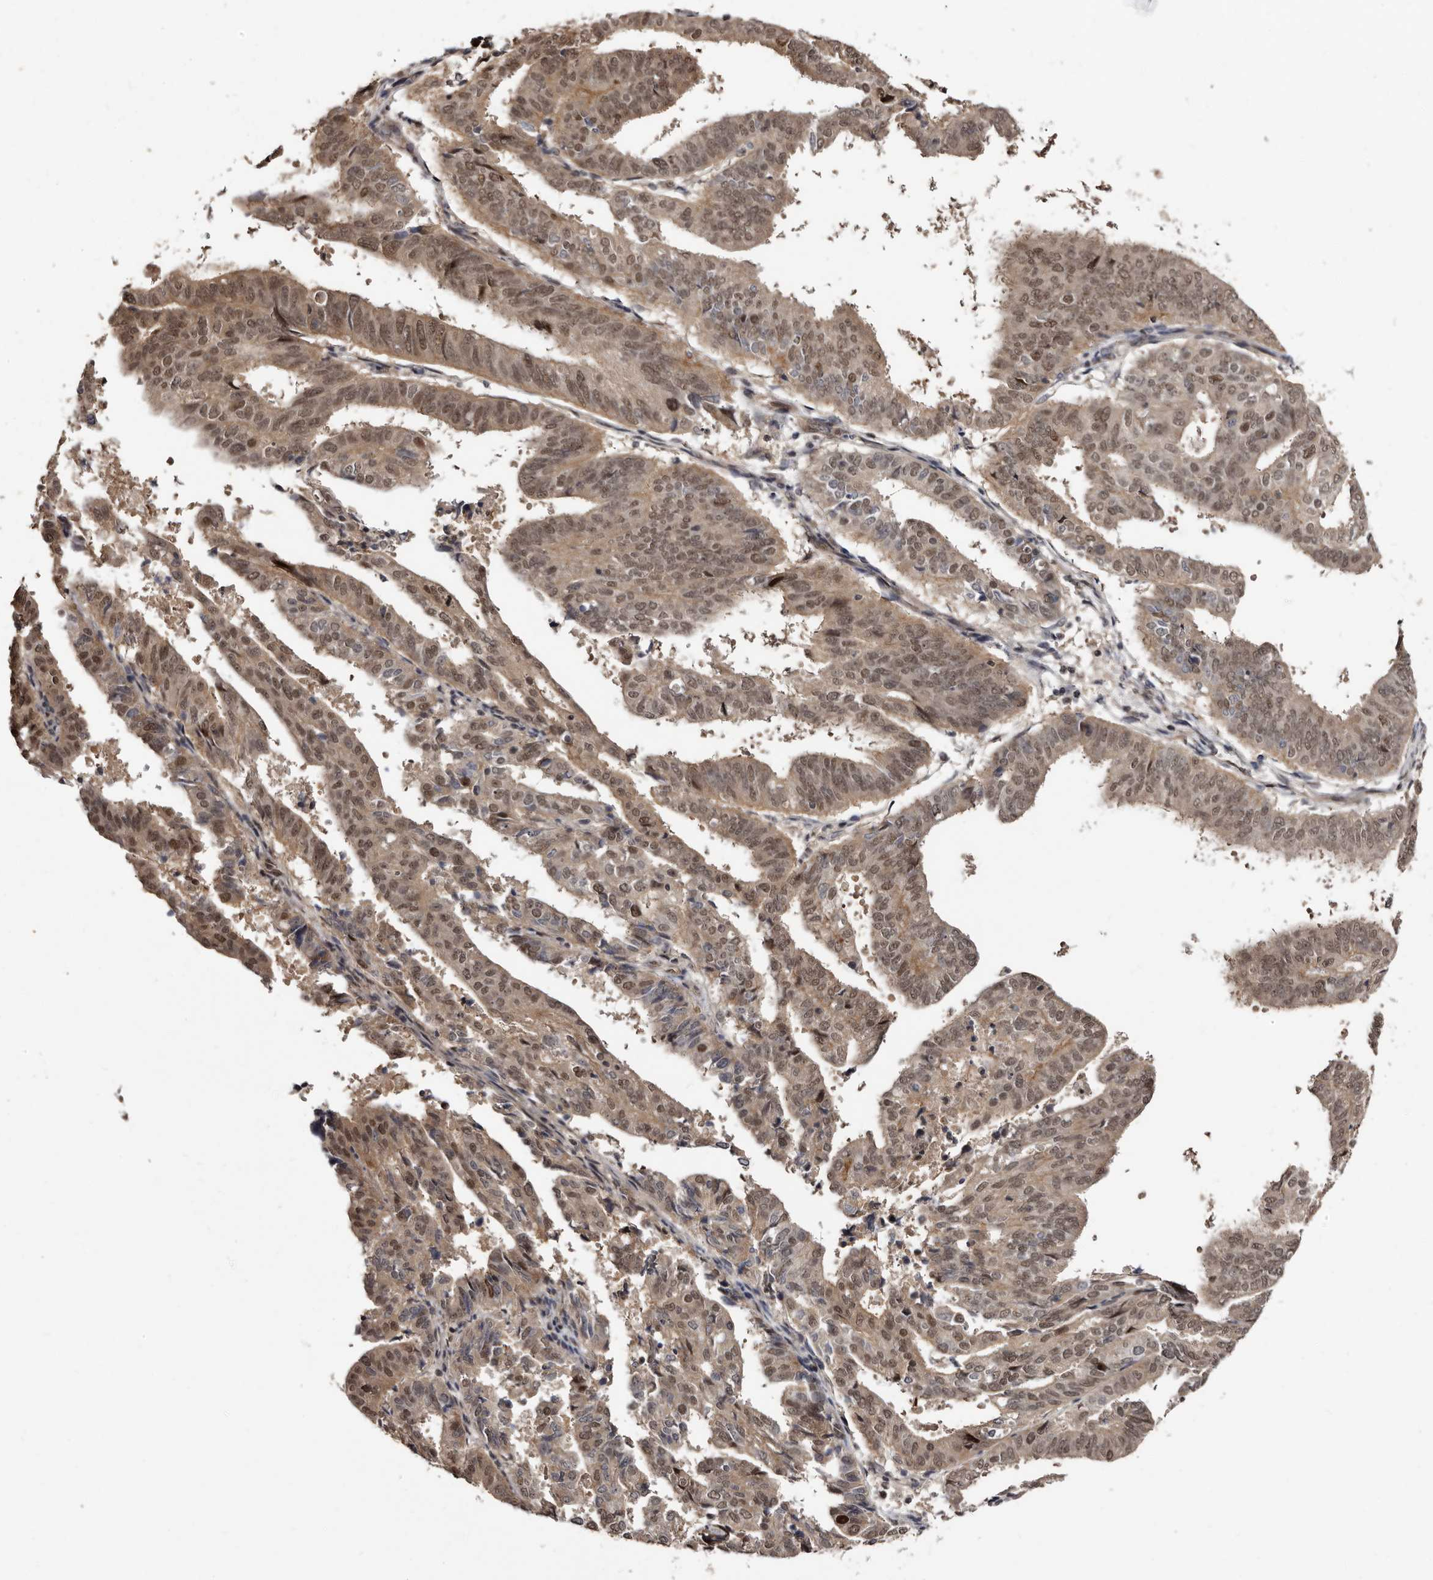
{"staining": {"intensity": "moderate", "quantity": ">75%", "location": "cytoplasmic/membranous,nuclear"}, "tissue": "endometrial cancer", "cell_type": "Tumor cells", "image_type": "cancer", "snomed": [{"axis": "morphology", "description": "Adenocarcinoma, NOS"}, {"axis": "topography", "description": "Uterus"}], "caption": "Endometrial cancer (adenocarcinoma) stained for a protein shows moderate cytoplasmic/membranous and nuclear positivity in tumor cells. Using DAB (3,3'-diaminobenzidine) (brown) and hematoxylin (blue) stains, captured at high magnification using brightfield microscopy.", "gene": "TBC1D22B", "patient": {"sex": "female", "age": 77}}